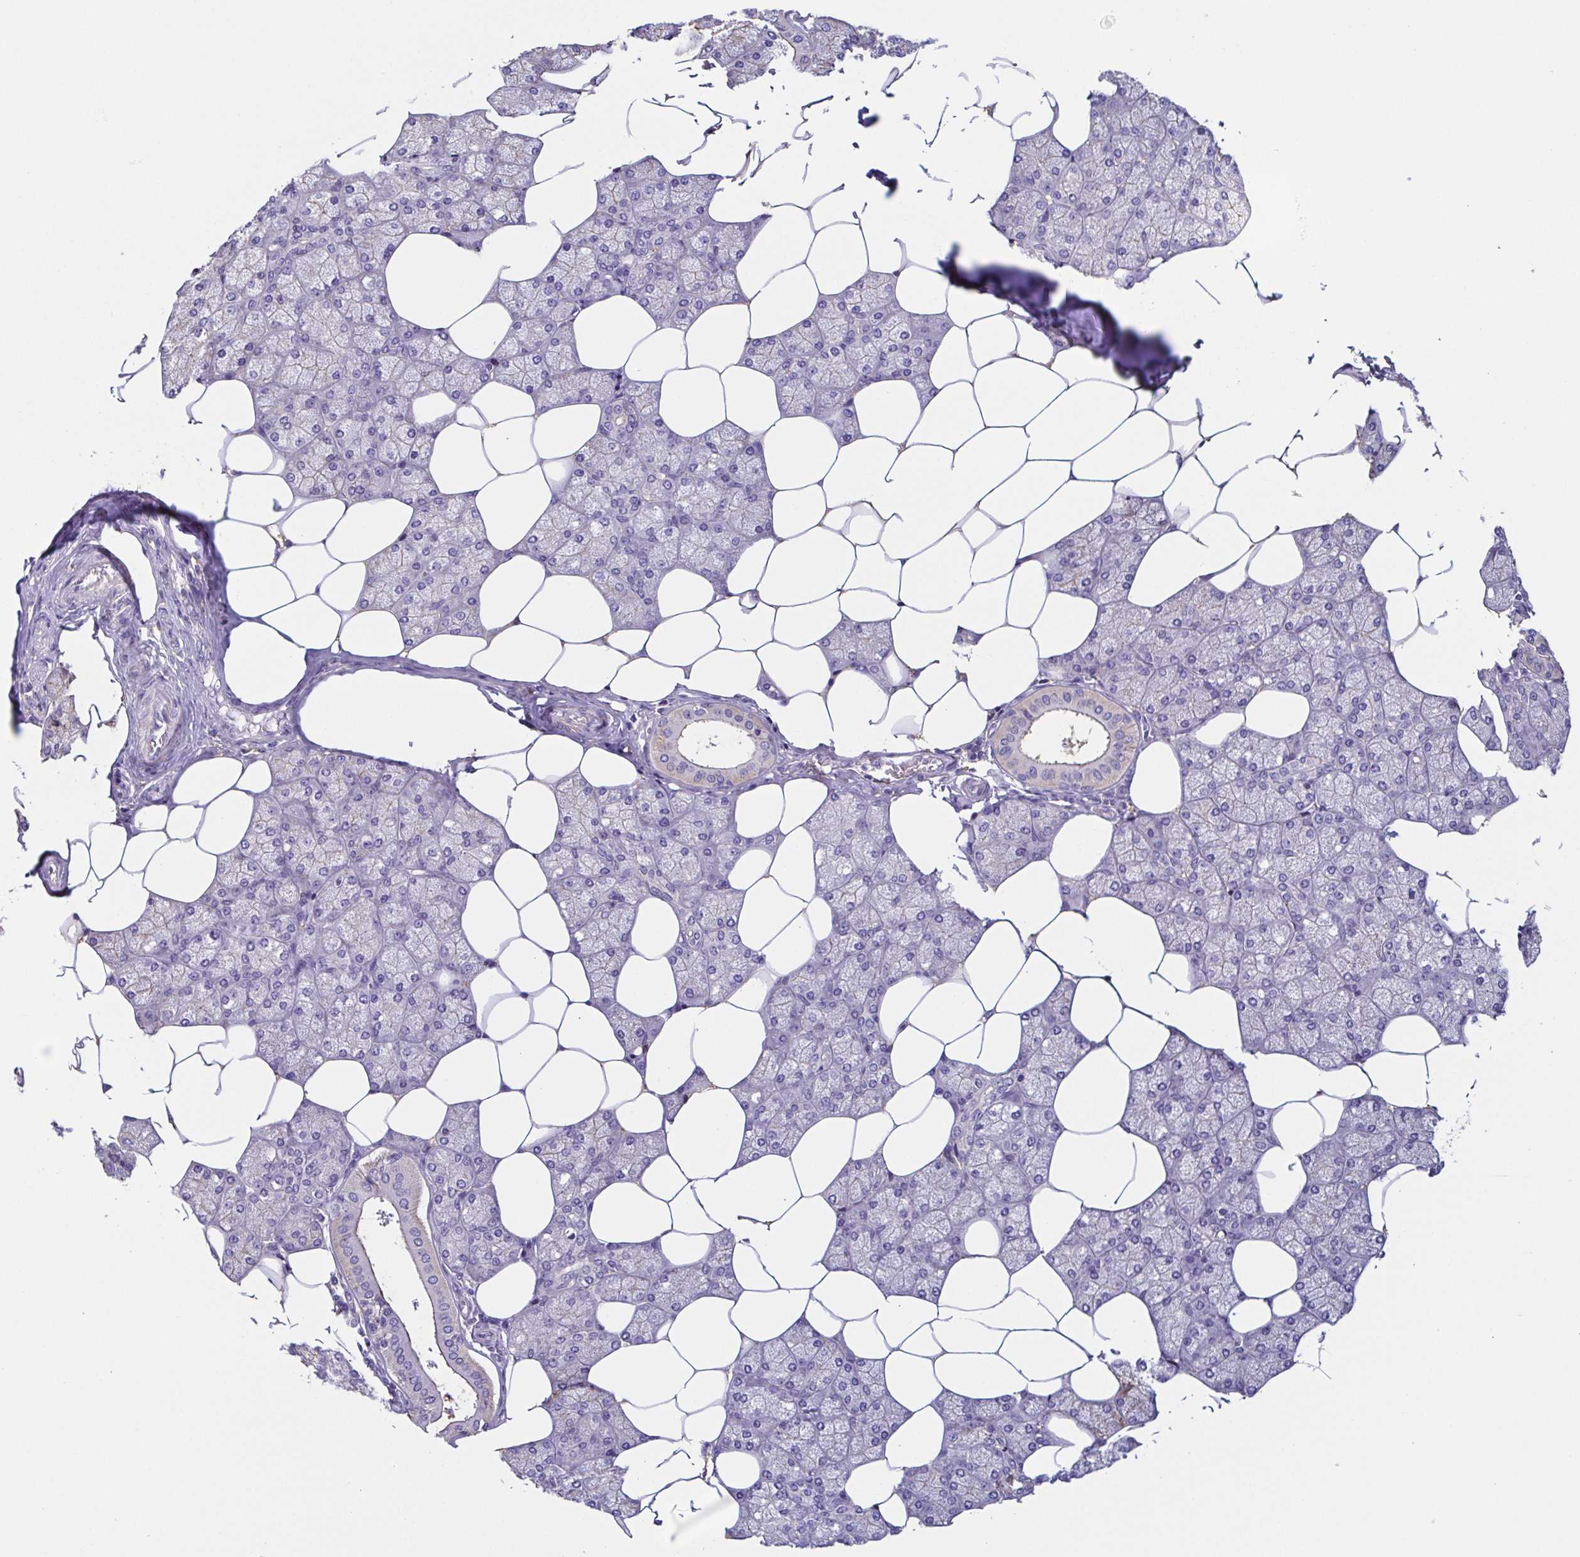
{"staining": {"intensity": "negative", "quantity": "none", "location": "none"}, "tissue": "salivary gland", "cell_type": "Glandular cells", "image_type": "normal", "snomed": [{"axis": "morphology", "description": "Normal tissue, NOS"}, {"axis": "topography", "description": "Salivary gland"}], "caption": "High power microscopy histopathology image of an immunohistochemistry histopathology image of normal salivary gland, revealing no significant staining in glandular cells. (DAB (3,3'-diaminobenzidine) immunohistochemistry (IHC) visualized using brightfield microscopy, high magnification).", "gene": "ANXA10", "patient": {"sex": "female", "age": 43}}